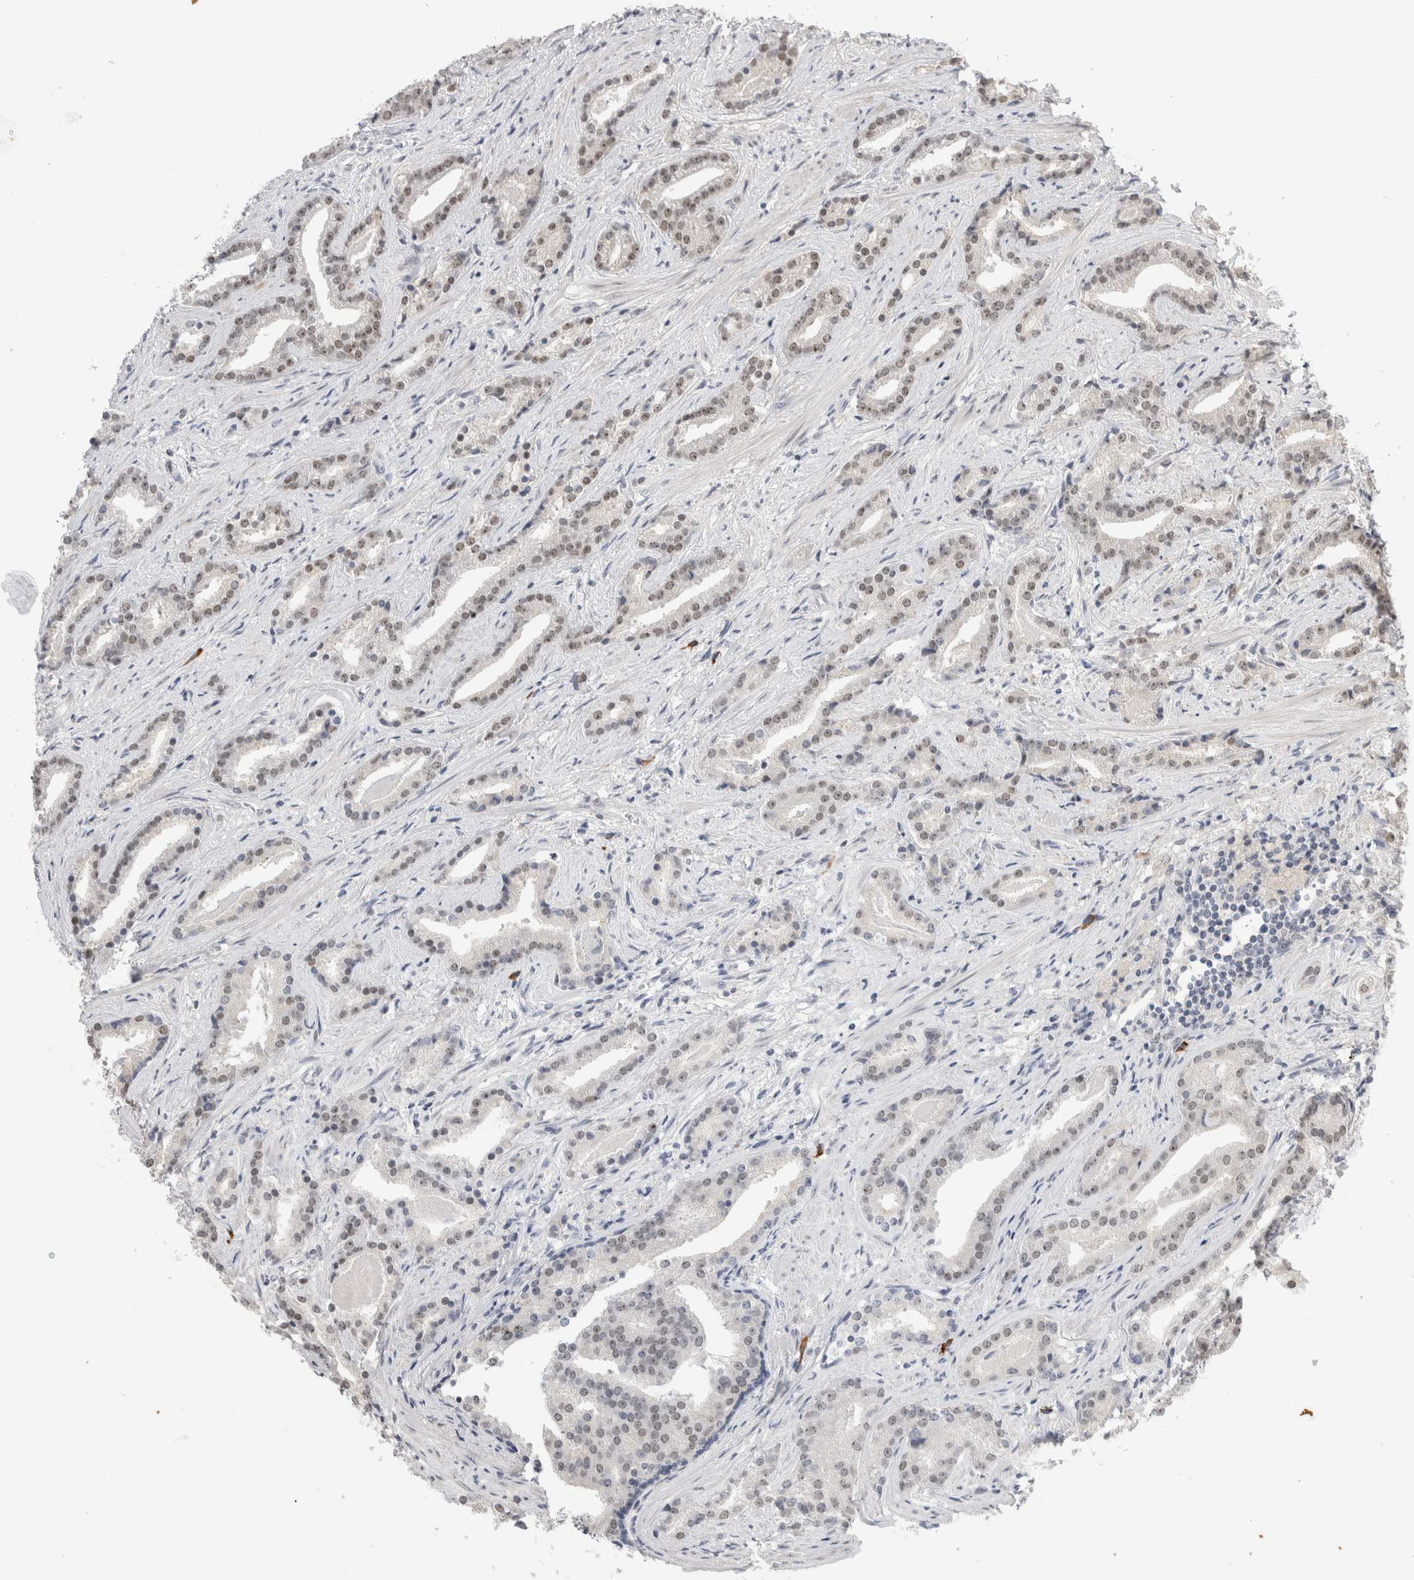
{"staining": {"intensity": "weak", "quantity": "25%-75%", "location": "nuclear"}, "tissue": "prostate cancer", "cell_type": "Tumor cells", "image_type": "cancer", "snomed": [{"axis": "morphology", "description": "Adenocarcinoma, Low grade"}, {"axis": "topography", "description": "Prostate"}], "caption": "A photomicrograph of prostate low-grade adenocarcinoma stained for a protein shows weak nuclear brown staining in tumor cells. Ihc stains the protein of interest in brown and the nuclei are stained blue.", "gene": "ZNF24", "patient": {"sex": "male", "age": 67}}